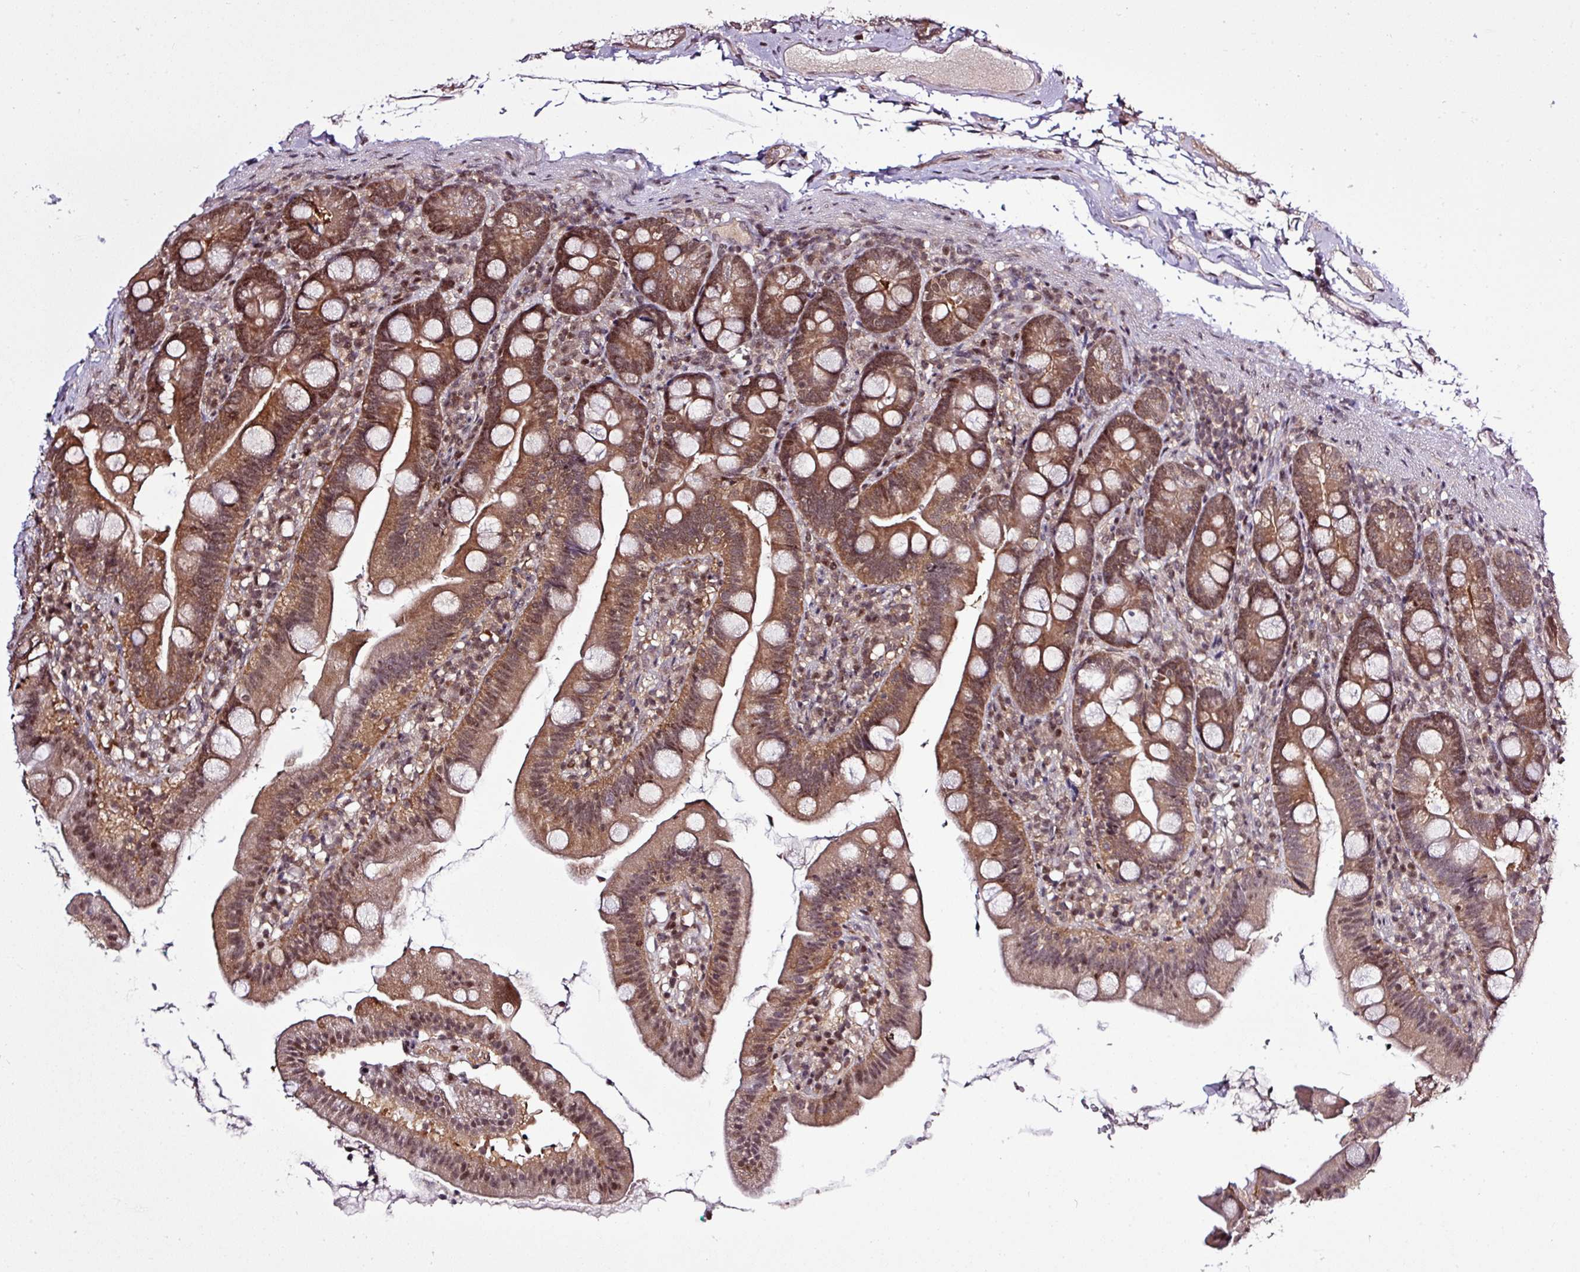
{"staining": {"intensity": "moderate", "quantity": ">75%", "location": "cytoplasmic/membranous,nuclear"}, "tissue": "duodenum", "cell_type": "Glandular cells", "image_type": "normal", "snomed": [{"axis": "morphology", "description": "Normal tissue, NOS"}, {"axis": "topography", "description": "Duodenum"}], "caption": "A medium amount of moderate cytoplasmic/membranous,nuclear positivity is appreciated in approximately >75% of glandular cells in normal duodenum.", "gene": "ITPKC", "patient": {"sex": "female", "age": 67}}